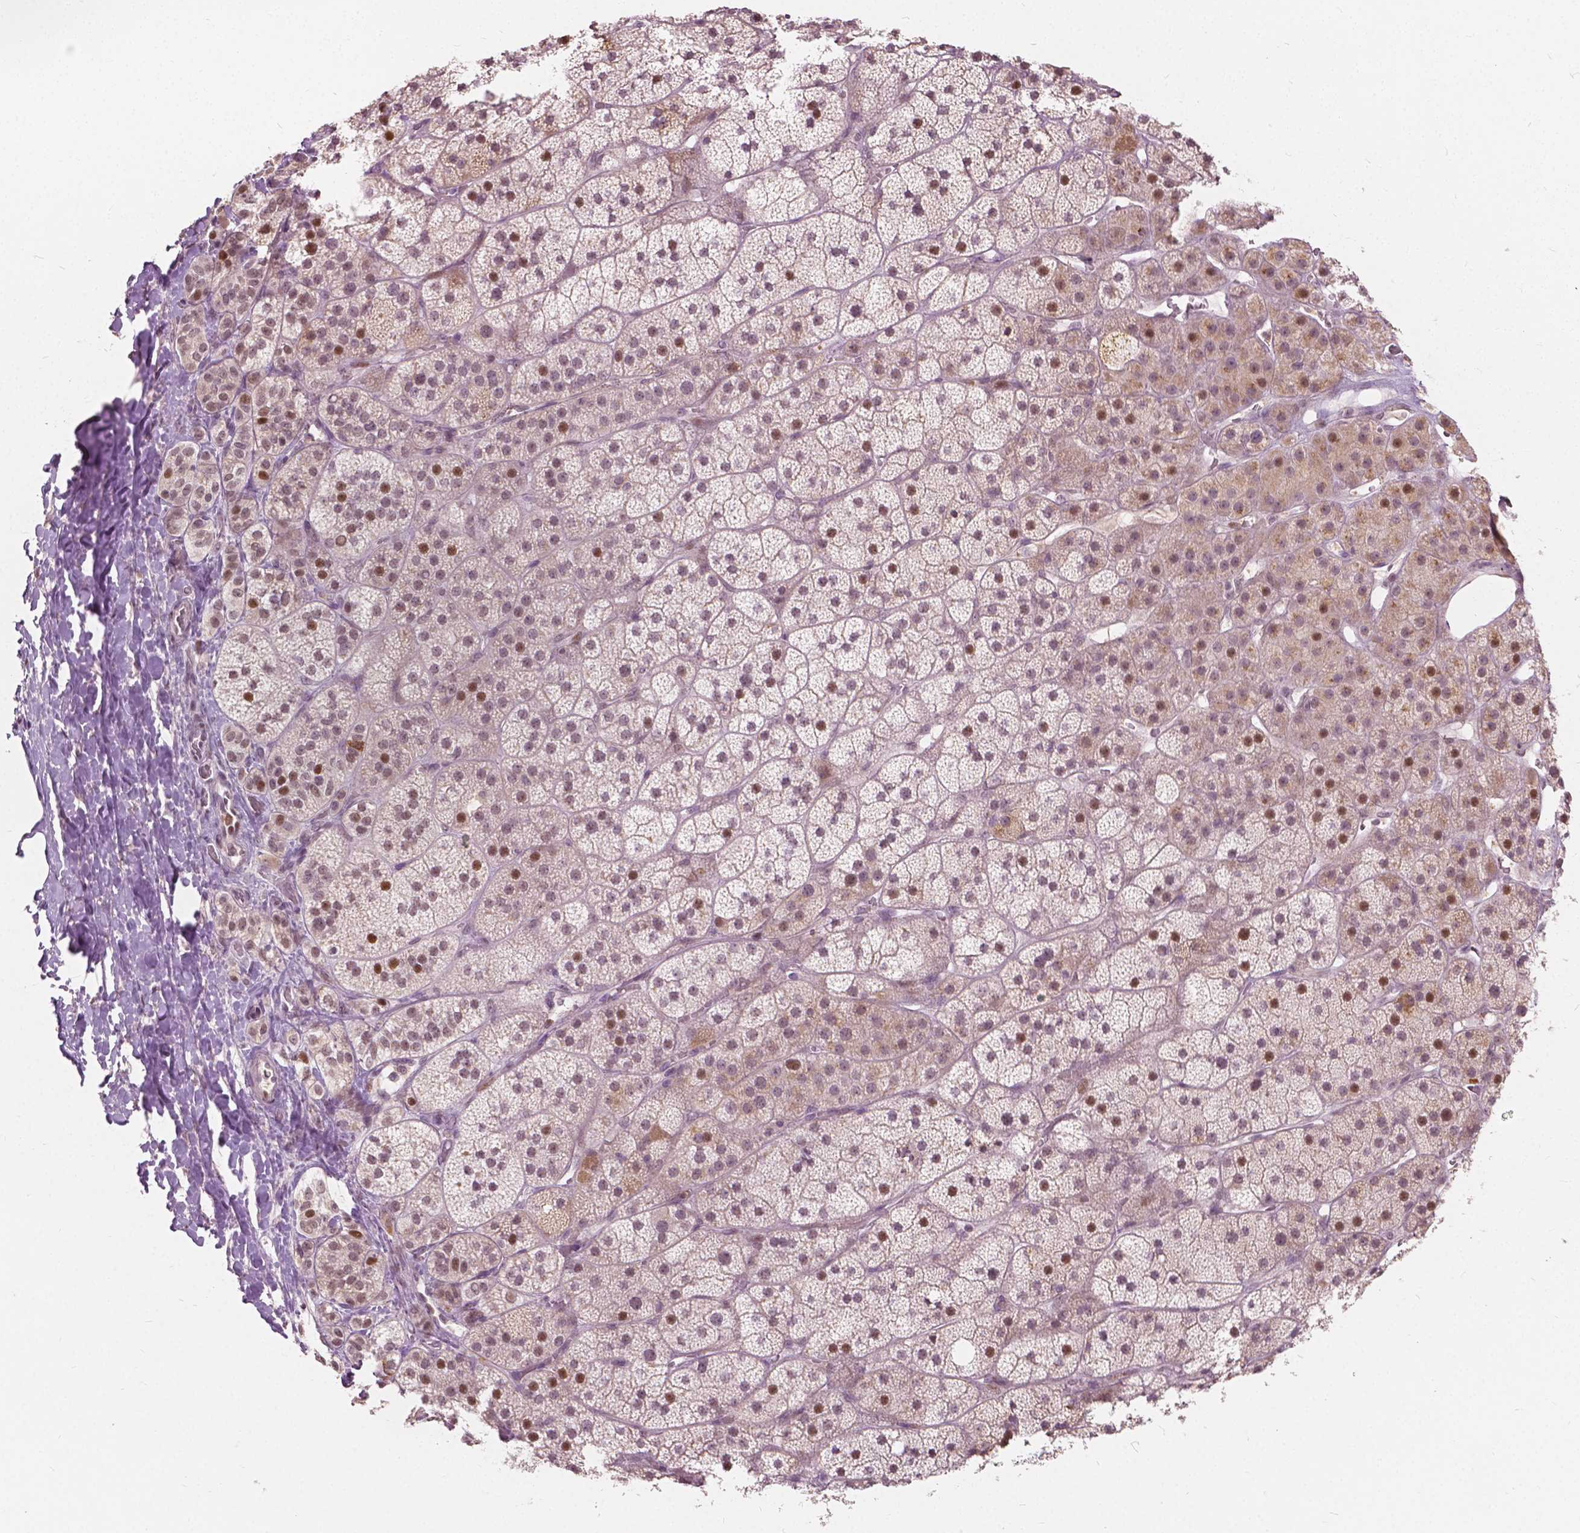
{"staining": {"intensity": "moderate", "quantity": ">75%", "location": "nuclear"}, "tissue": "adrenal gland", "cell_type": "Glandular cells", "image_type": "normal", "snomed": [{"axis": "morphology", "description": "Normal tissue, NOS"}, {"axis": "topography", "description": "Adrenal gland"}], "caption": "Unremarkable adrenal gland shows moderate nuclear expression in approximately >75% of glandular cells.", "gene": "DLX6", "patient": {"sex": "male", "age": 57}}